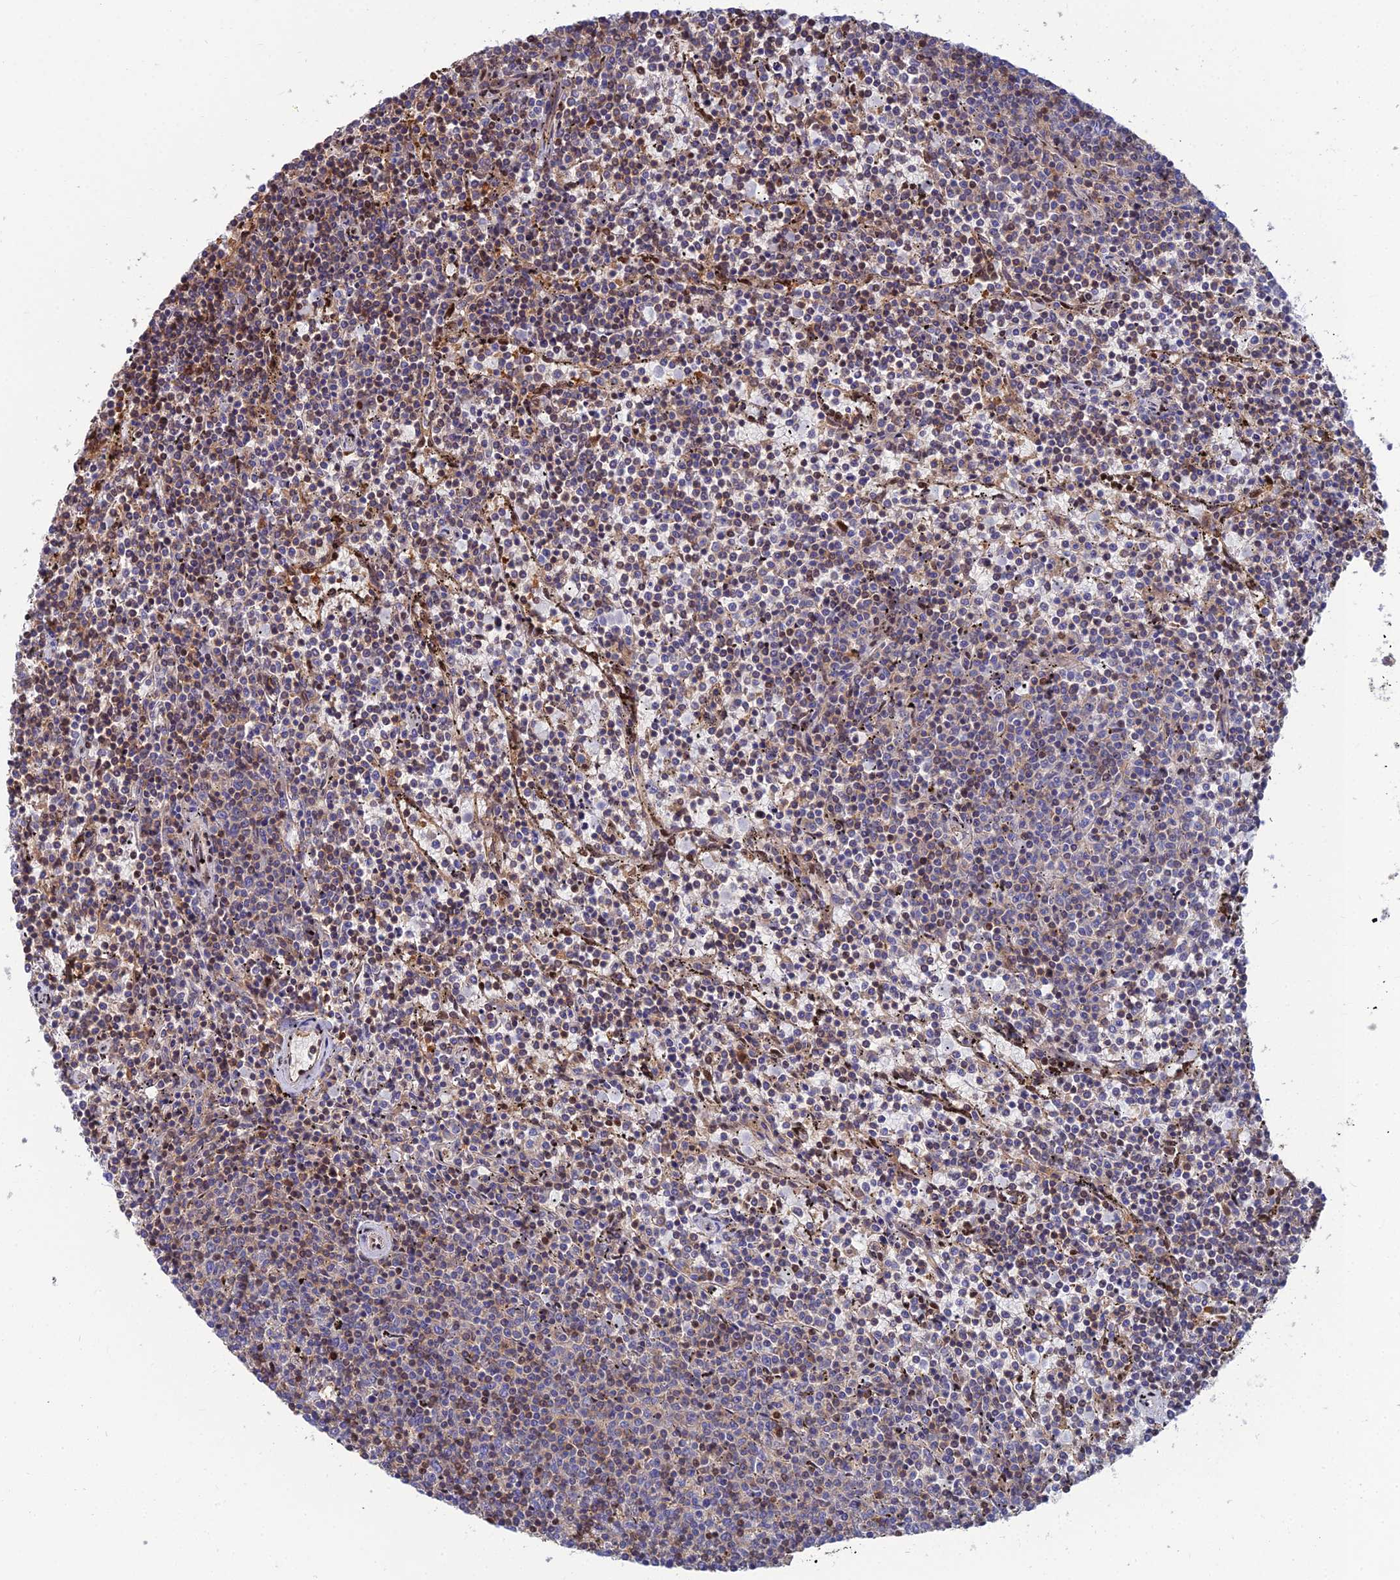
{"staining": {"intensity": "moderate", "quantity": "<25%", "location": "cytoplasmic/membranous,nuclear"}, "tissue": "lymphoma", "cell_type": "Tumor cells", "image_type": "cancer", "snomed": [{"axis": "morphology", "description": "Malignant lymphoma, non-Hodgkin's type, Low grade"}, {"axis": "topography", "description": "Spleen"}], "caption": "Protein staining of lymphoma tissue exhibits moderate cytoplasmic/membranous and nuclear staining in approximately <25% of tumor cells. (brown staining indicates protein expression, while blue staining denotes nuclei).", "gene": "DNPEP", "patient": {"sex": "female", "age": 50}}